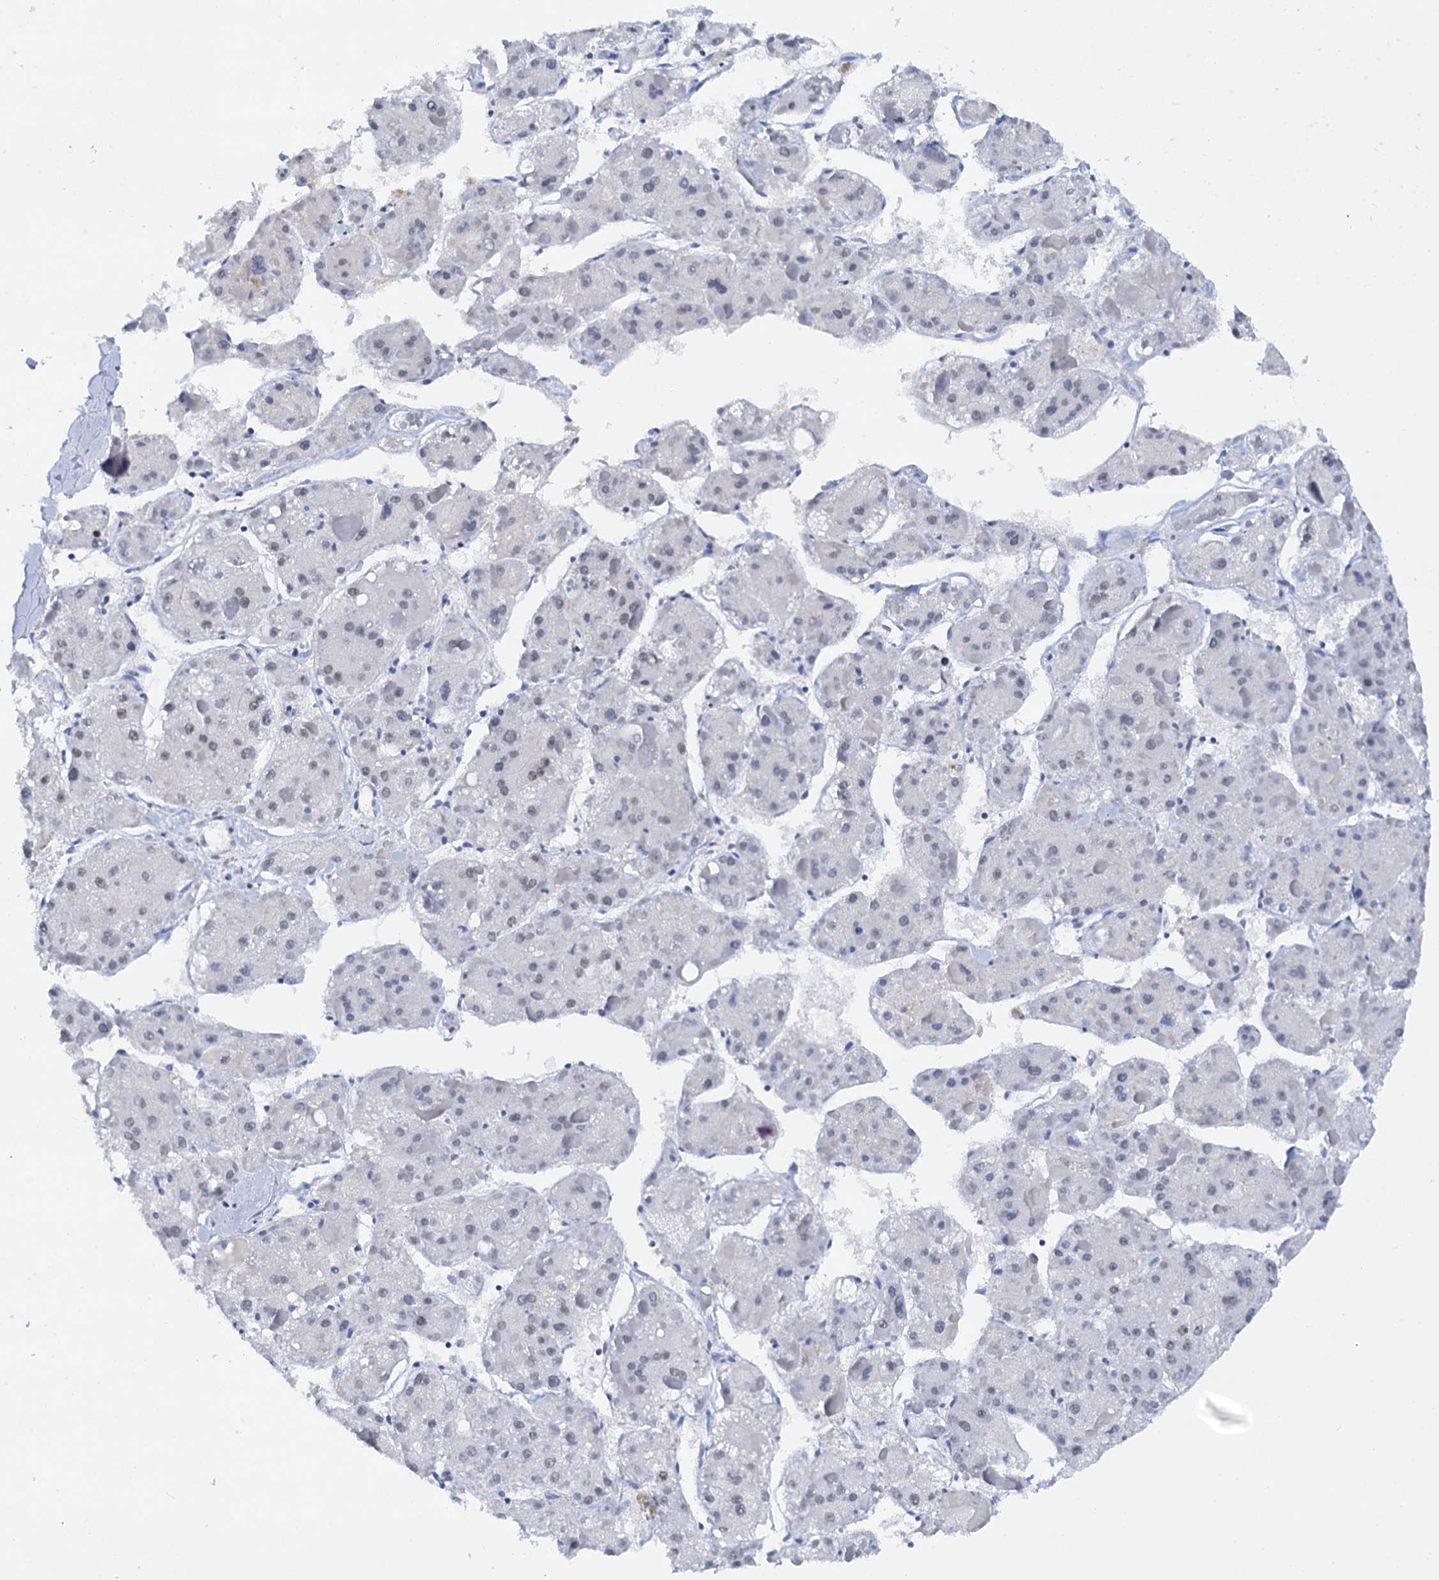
{"staining": {"intensity": "negative", "quantity": "none", "location": "none"}, "tissue": "liver cancer", "cell_type": "Tumor cells", "image_type": "cancer", "snomed": [{"axis": "morphology", "description": "Carcinoma, Hepatocellular, NOS"}, {"axis": "topography", "description": "Liver"}], "caption": "A photomicrograph of human liver cancer is negative for staining in tumor cells.", "gene": "SLTM", "patient": {"sex": "female", "age": 73}}